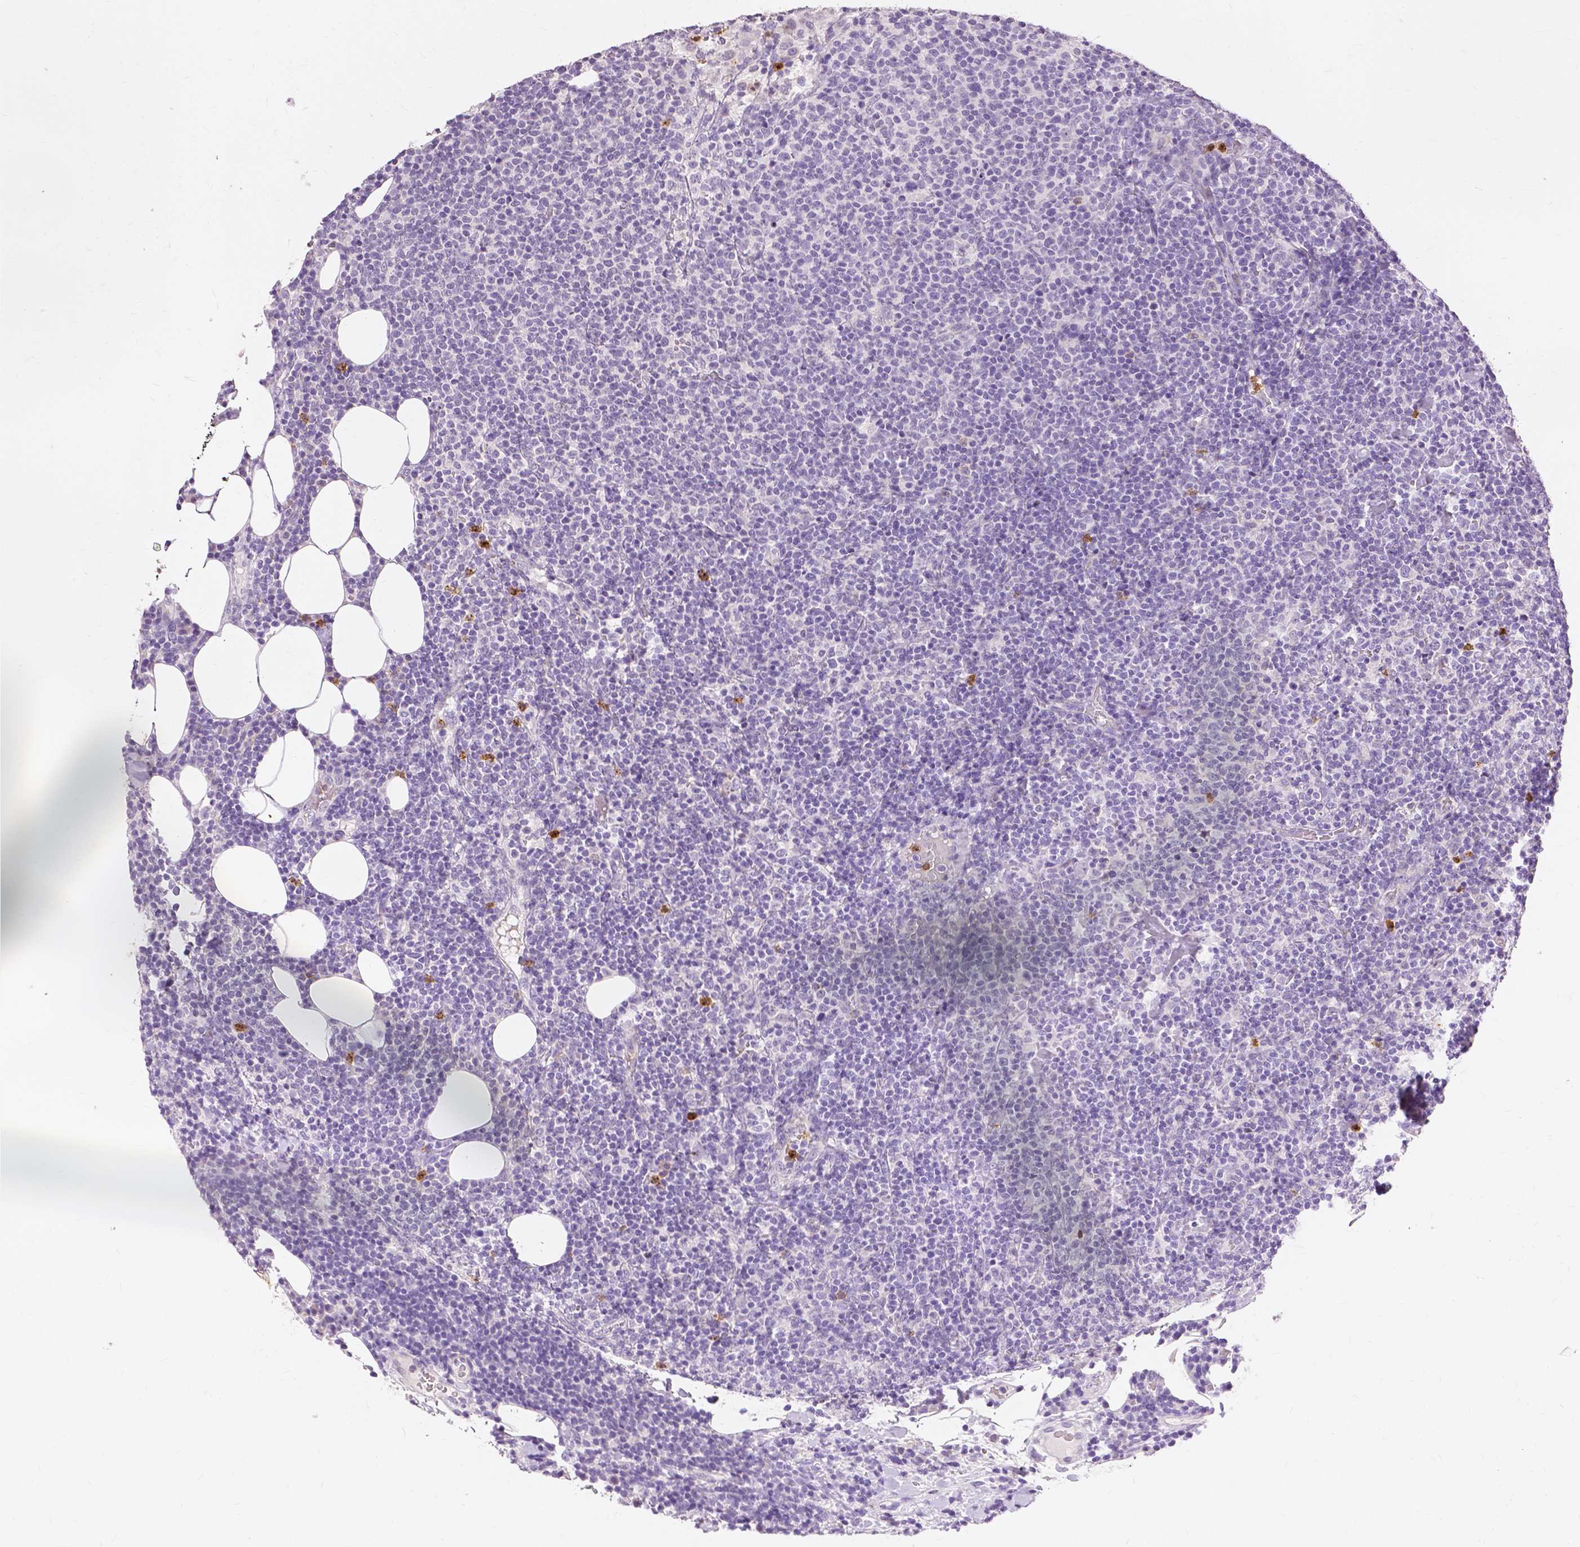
{"staining": {"intensity": "negative", "quantity": "none", "location": "none"}, "tissue": "lymphoma", "cell_type": "Tumor cells", "image_type": "cancer", "snomed": [{"axis": "morphology", "description": "Malignant lymphoma, non-Hodgkin's type, High grade"}, {"axis": "topography", "description": "Lymph node"}], "caption": "Immunohistochemical staining of malignant lymphoma, non-Hodgkin's type (high-grade) exhibits no significant positivity in tumor cells.", "gene": "CXCR2", "patient": {"sex": "male", "age": 61}}